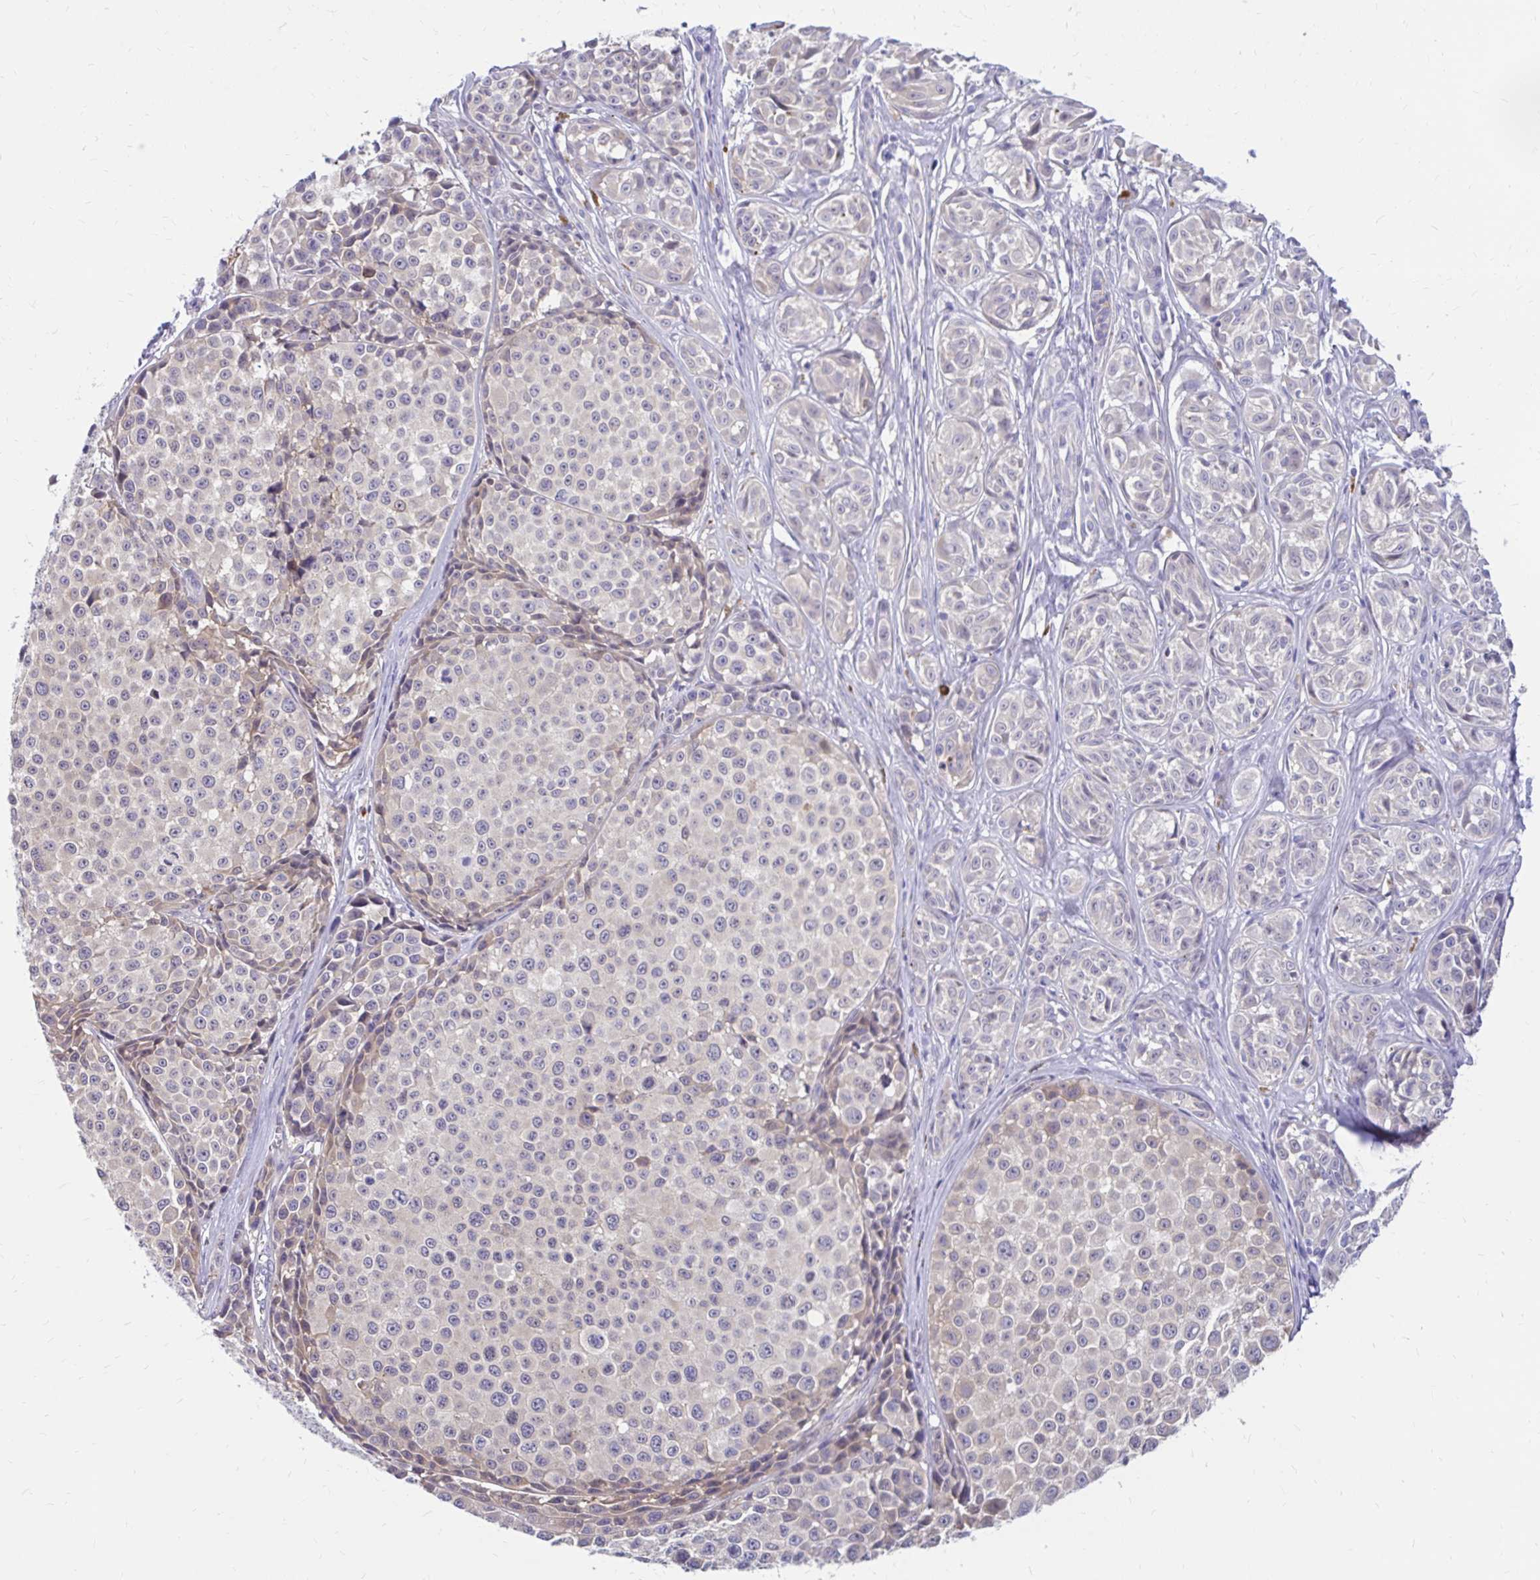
{"staining": {"intensity": "weak", "quantity": "<25%", "location": "cytoplasmic/membranous"}, "tissue": "melanoma", "cell_type": "Tumor cells", "image_type": "cancer", "snomed": [{"axis": "morphology", "description": "Malignant melanoma, NOS"}, {"axis": "topography", "description": "Skin"}], "caption": "The histopathology image displays no significant staining in tumor cells of malignant melanoma.", "gene": "MAP1LC3A", "patient": {"sex": "female", "age": 35}}